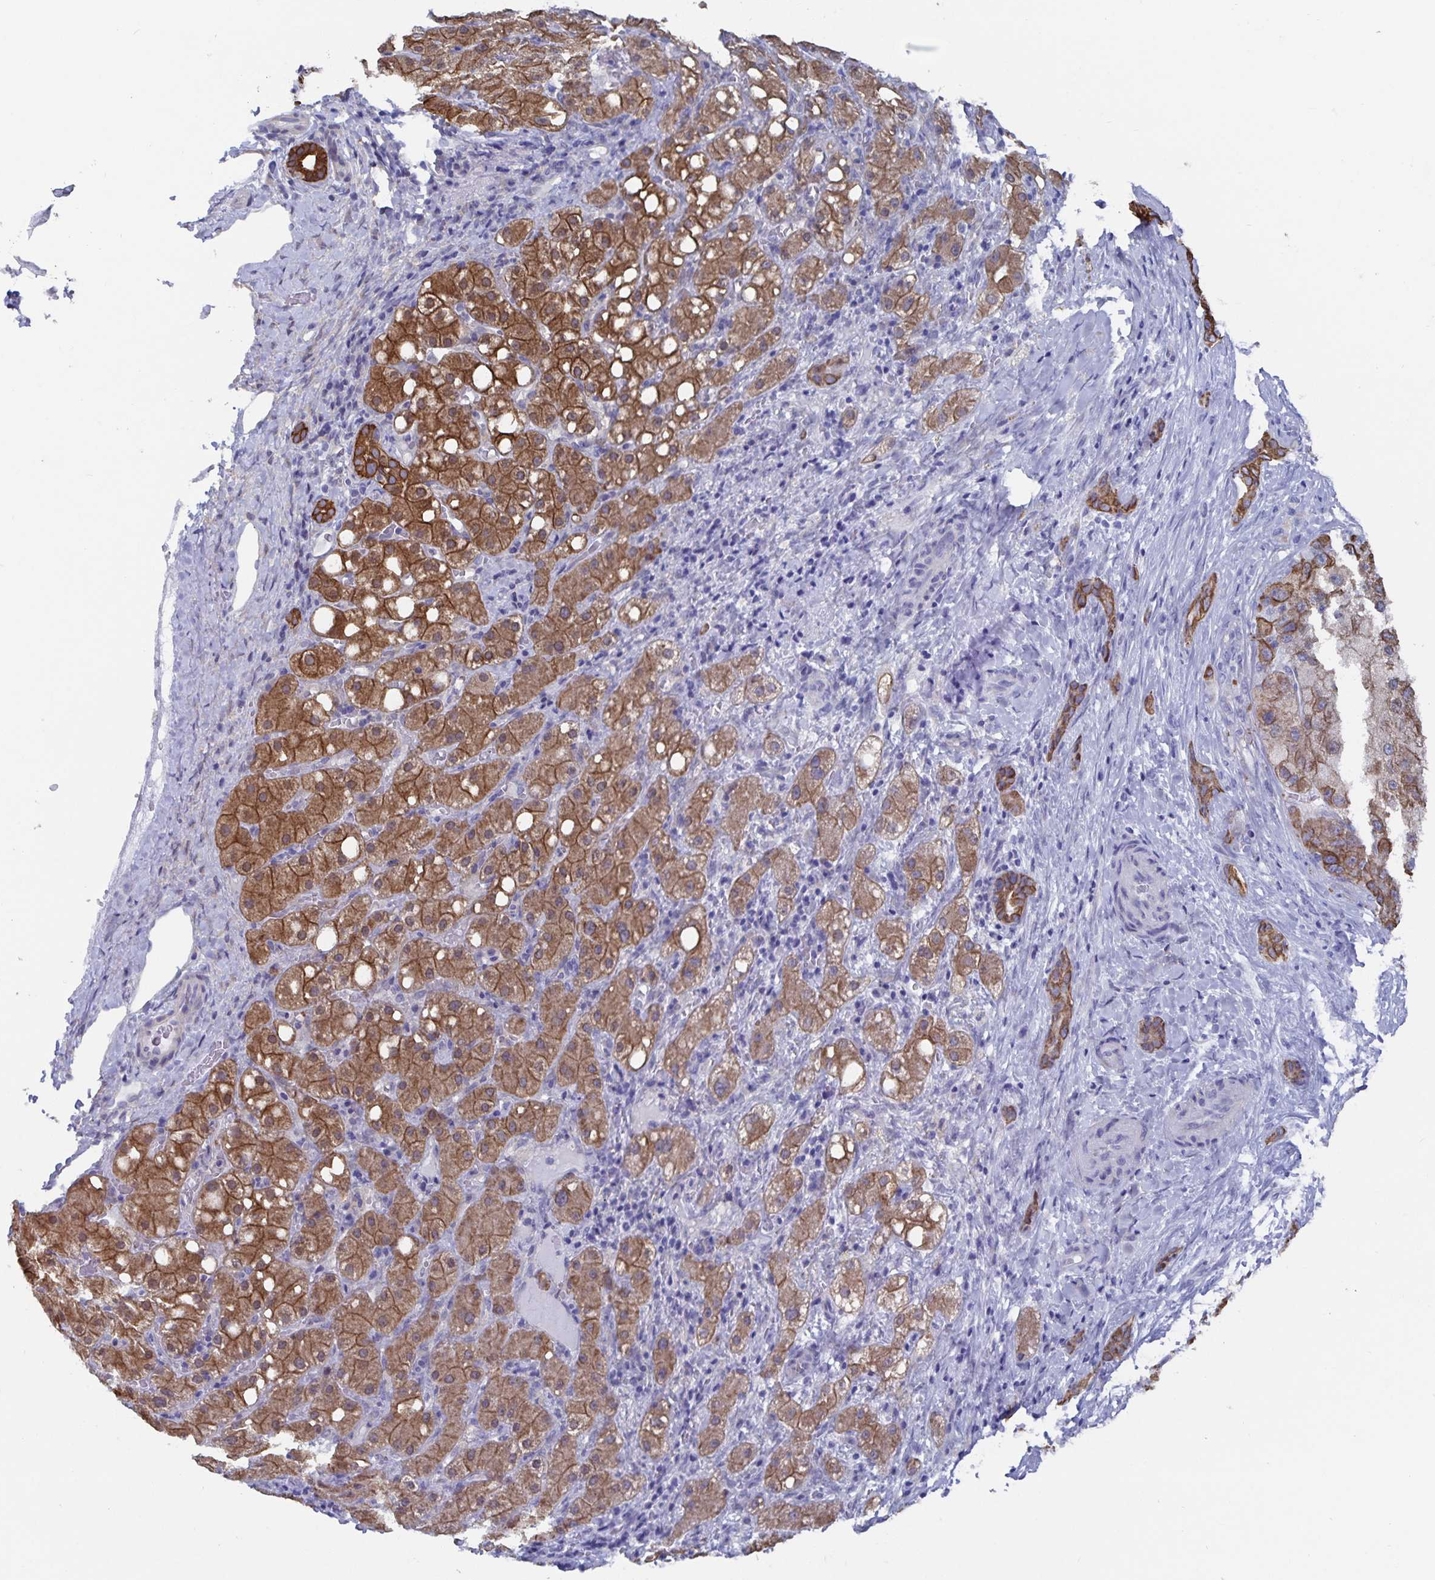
{"staining": {"intensity": "moderate", "quantity": "25%-75%", "location": "cytoplasmic/membranous"}, "tissue": "liver cancer", "cell_type": "Tumor cells", "image_type": "cancer", "snomed": [{"axis": "morphology", "description": "Carcinoma, Hepatocellular, NOS"}, {"axis": "topography", "description": "Liver"}], "caption": "This histopathology image exhibits liver cancer (hepatocellular carcinoma) stained with immunohistochemistry (IHC) to label a protein in brown. The cytoplasmic/membranous of tumor cells show moderate positivity for the protein. Nuclei are counter-stained blue.", "gene": "ZIK1", "patient": {"sex": "male", "age": 67}}